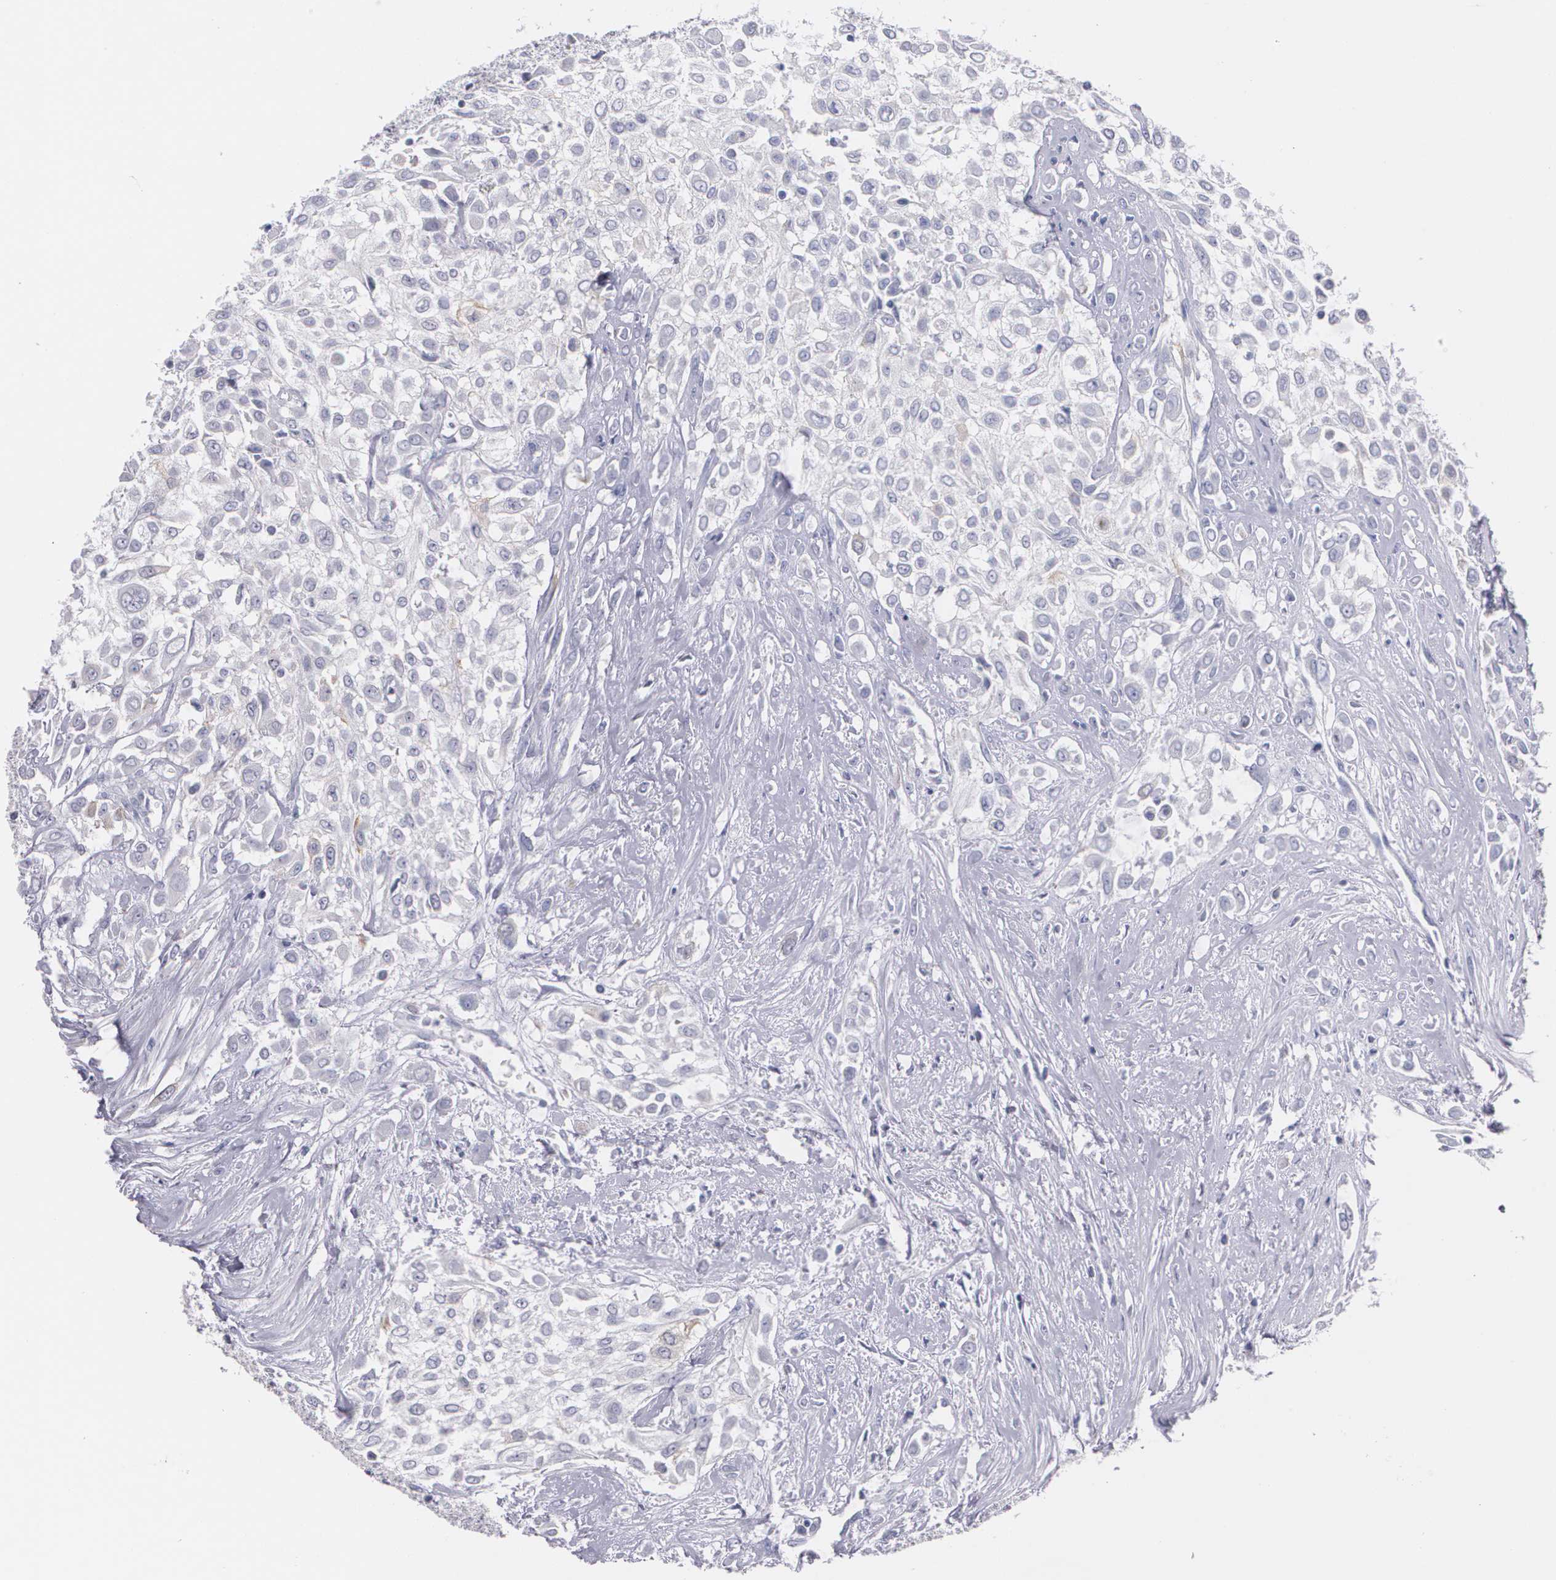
{"staining": {"intensity": "weak", "quantity": "<25%", "location": "cytoplasmic/membranous"}, "tissue": "urothelial cancer", "cell_type": "Tumor cells", "image_type": "cancer", "snomed": [{"axis": "morphology", "description": "Urothelial carcinoma, High grade"}, {"axis": "topography", "description": "Urinary bladder"}], "caption": "An image of urothelial cancer stained for a protein displays no brown staining in tumor cells.", "gene": "HMMR", "patient": {"sex": "male", "age": 57}}